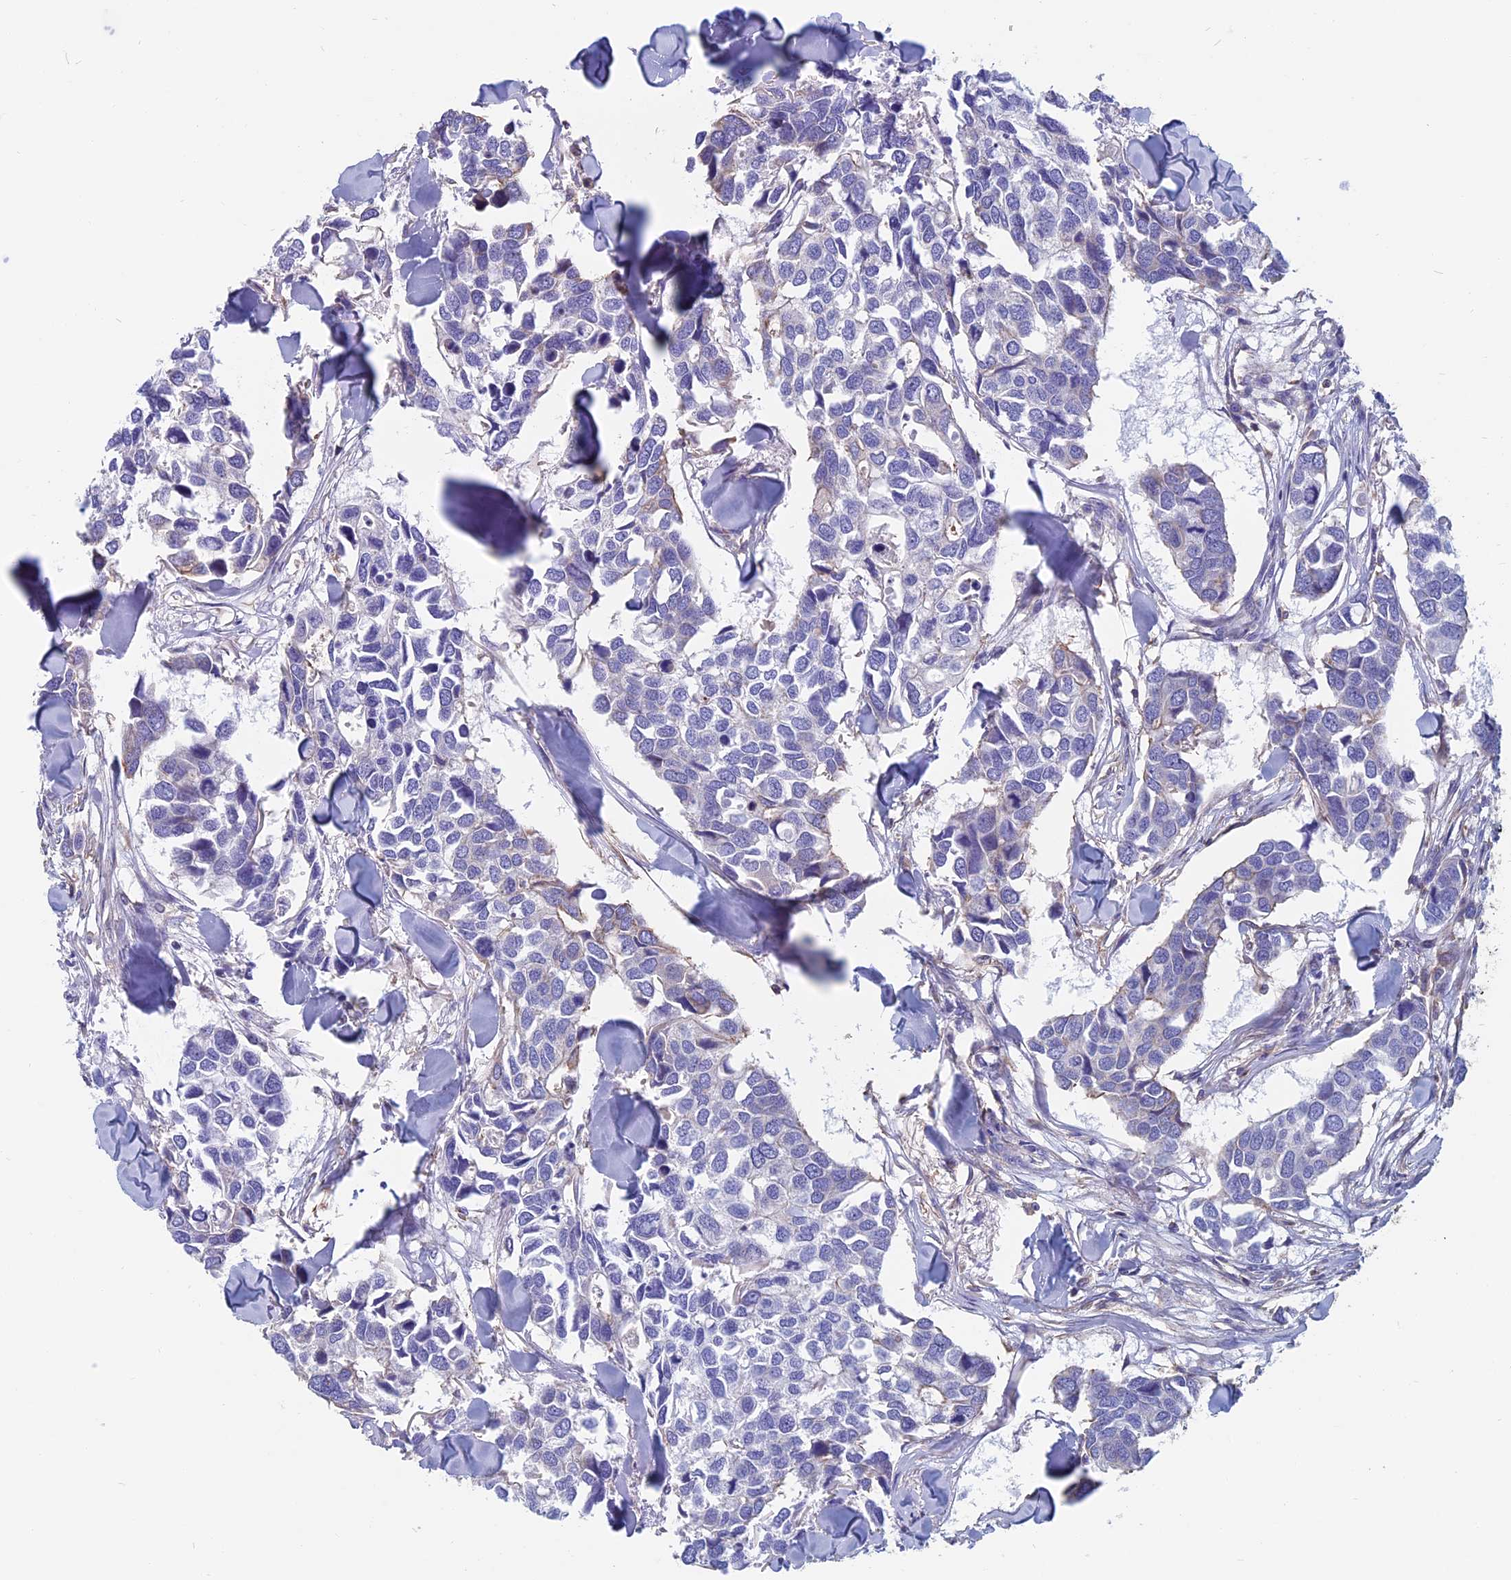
{"staining": {"intensity": "negative", "quantity": "none", "location": "none"}, "tissue": "breast cancer", "cell_type": "Tumor cells", "image_type": "cancer", "snomed": [{"axis": "morphology", "description": "Duct carcinoma"}, {"axis": "topography", "description": "Breast"}], "caption": "The photomicrograph demonstrates no significant staining in tumor cells of invasive ductal carcinoma (breast).", "gene": "HSD17B8", "patient": {"sex": "female", "age": 83}}